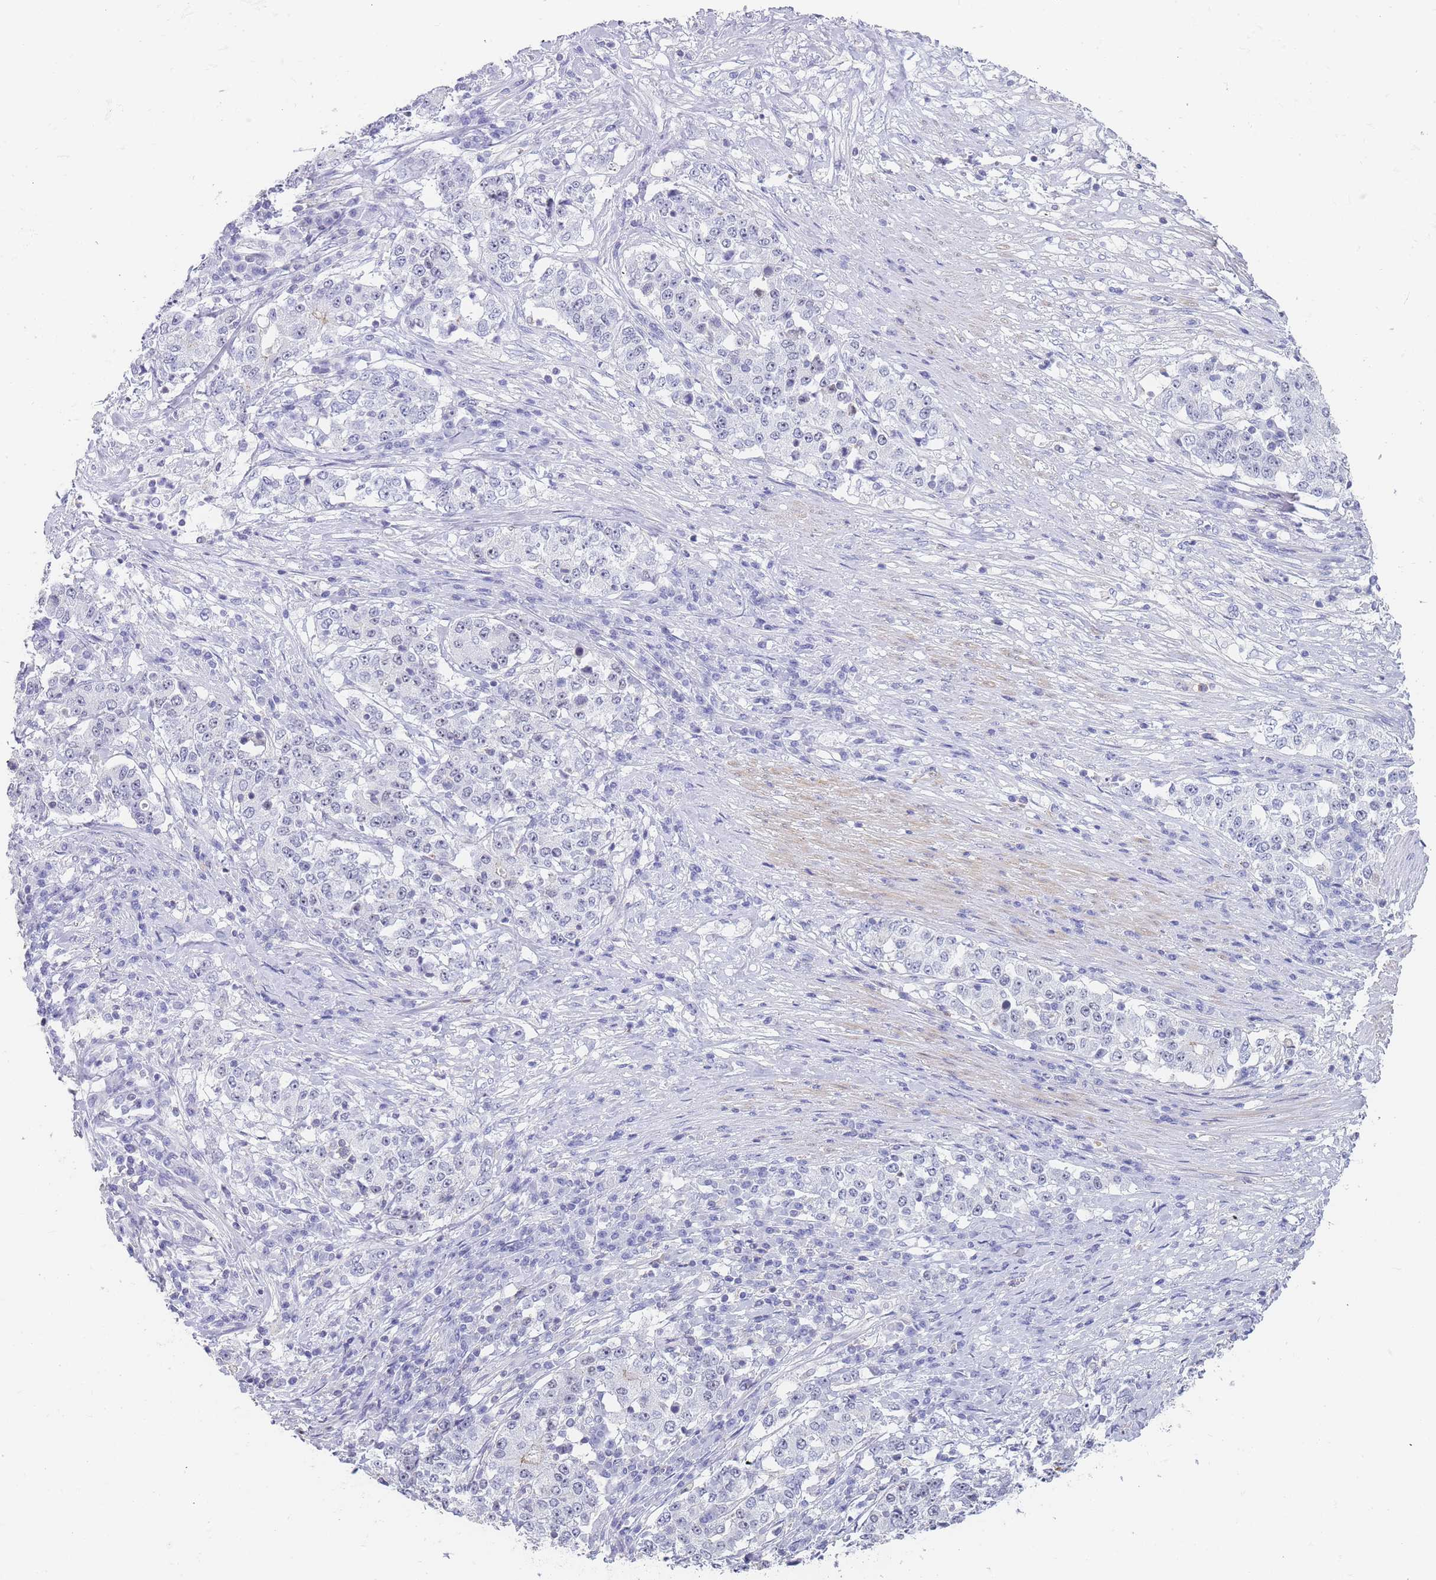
{"staining": {"intensity": "negative", "quantity": "none", "location": "none"}, "tissue": "stomach cancer", "cell_type": "Tumor cells", "image_type": "cancer", "snomed": [{"axis": "morphology", "description": "Adenocarcinoma, NOS"}, {"axis": "topography", "description": "Stomach"}], "caption": "Stomach adenocarcinoma stained for a protein using IHC shows no staining tumor cells.", "gene": "NOP14", "patient": {"sex": "male", "age": 59}}